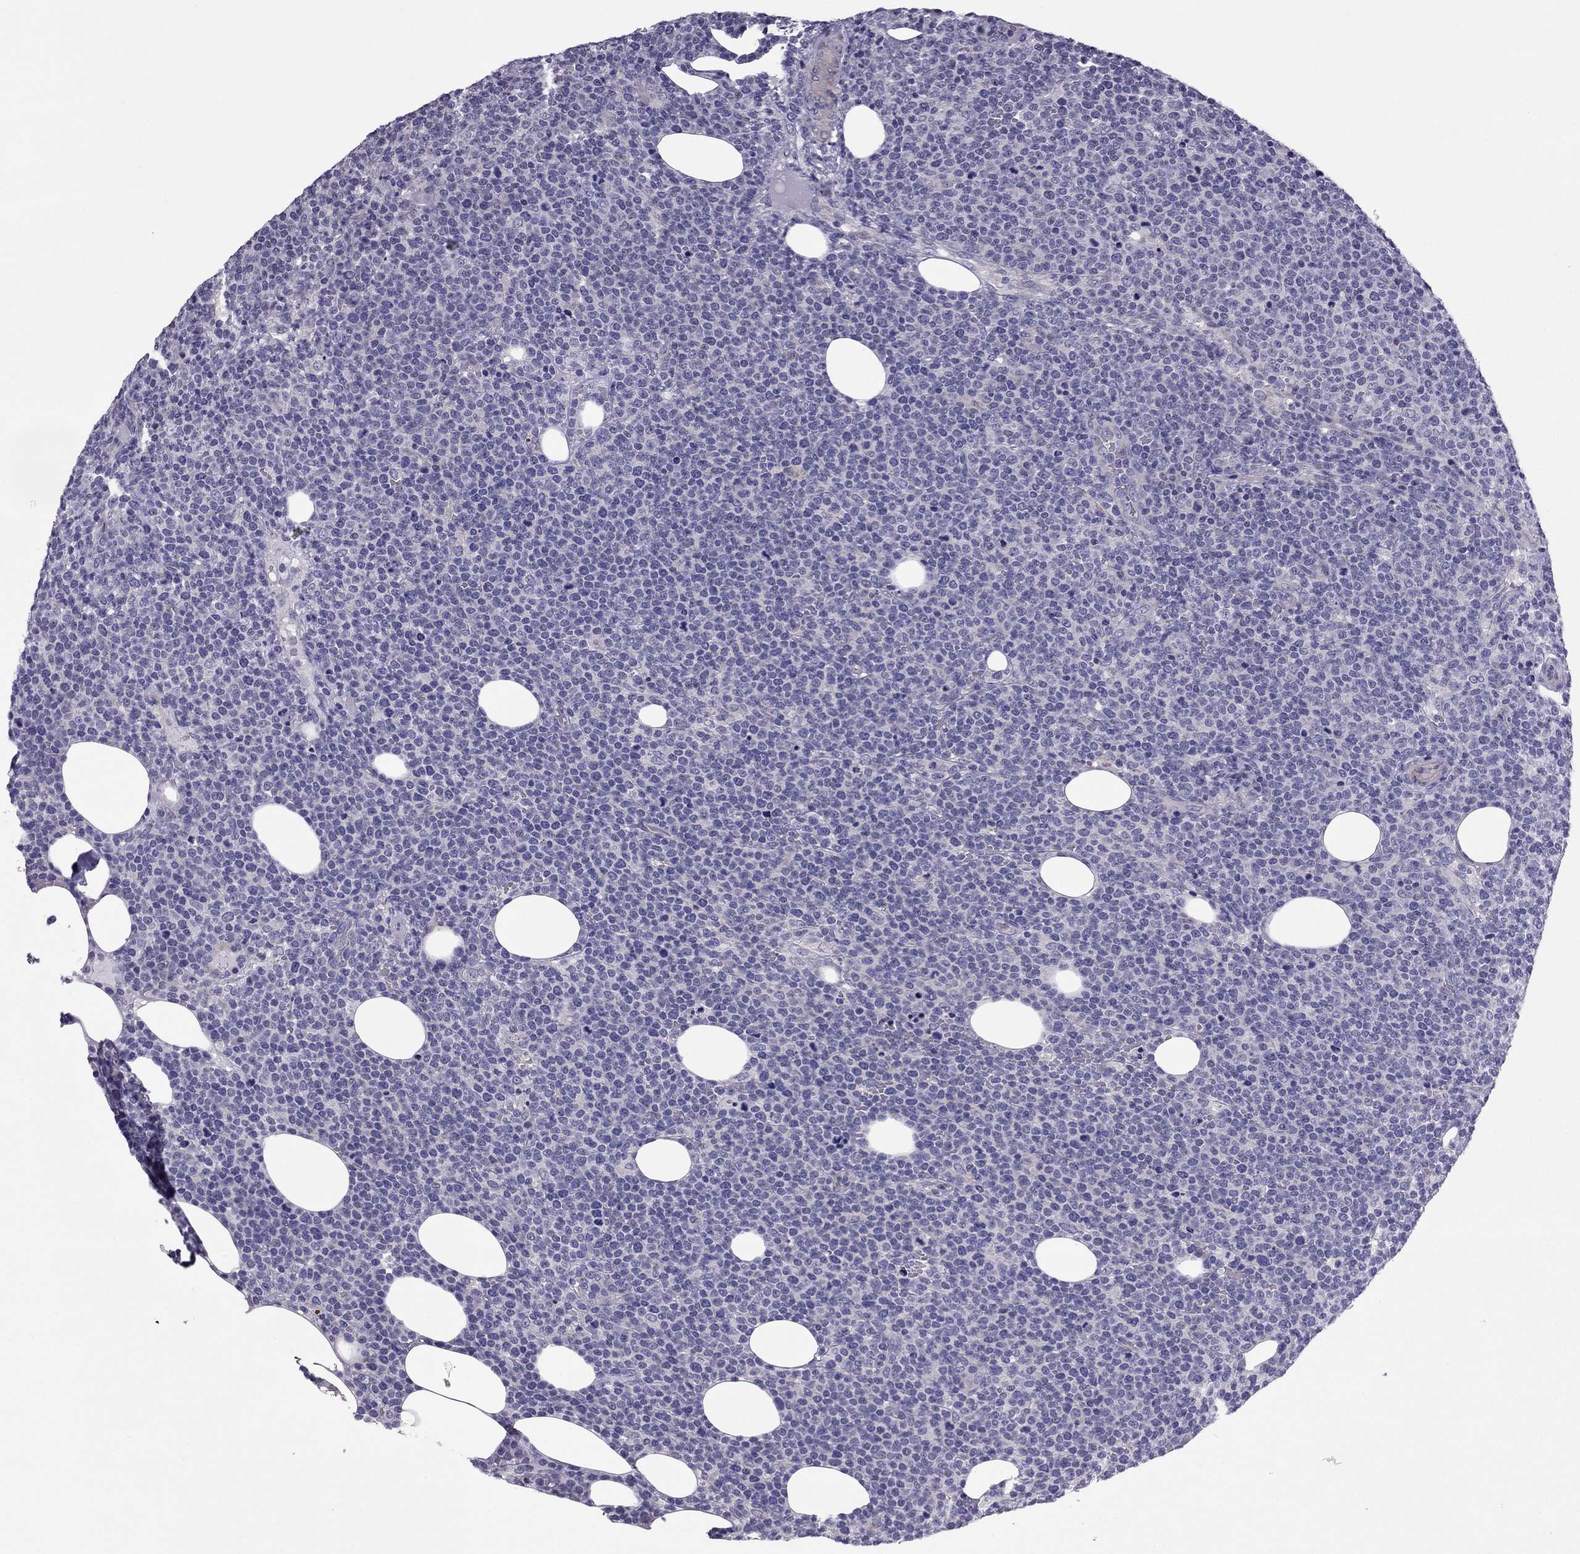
{"staining": {"intensity": "negative", "quantity": "none", "location": "none"}, "tissue": "lymphoma", "cell_type": "Tumor cells", "image_type": "cancer", "snomed": [{"axis": "morphology", "description": "Malignant lymphoma, non-Hodgkin's type, High grade"}, {"axis": "topography", "description": "Lymph node"}], "caption": "High magnification brightfield microscopy of high-grade malignant lymphoma, non-Hodgkin's type stained with DAB (brown) and counterstained with hematoxylin (blue): tumor cells show no significant staining. (DAB (3,3'-diaminobenzidine) immunohistochemistry (IHC) visualized using brightfield microscopy, high magnification).", "gene": "SLC16A8", "patient": {"sex": "male", "age": 61}}